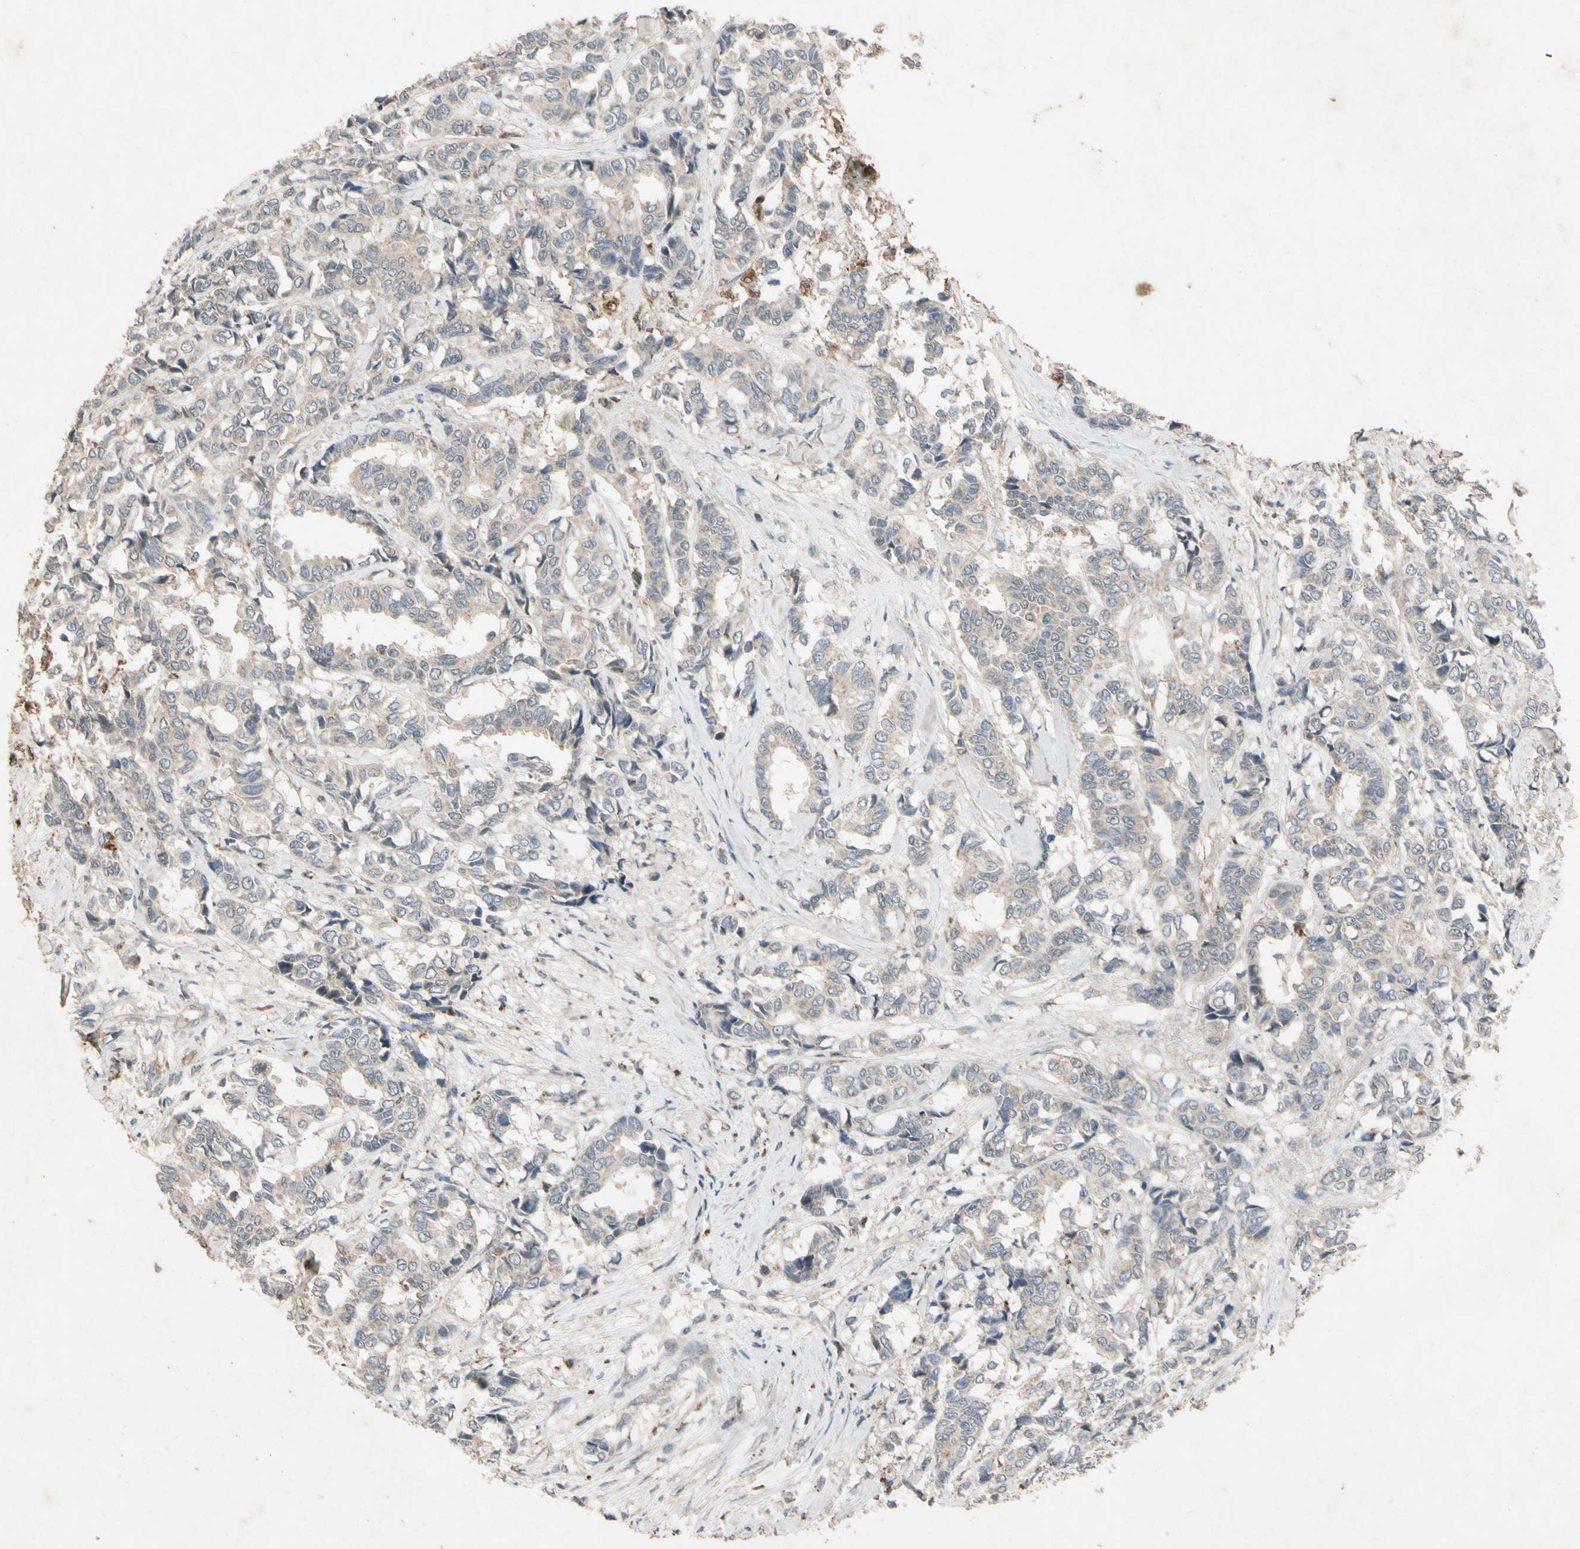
{"staining": {"intensity": "weak", "quantity": "<25%", "location": "cytoplasmic/membranous"}, "tissue": "breast cancer", "cell_type": "Tumor cells", "image_type": "cancer", "snomed": [{"axis": "morphology", "description": "Duct carcinoma"}, {"axis": "topography", "description": "Breast"}], "caption": "IHC image of neoplastic tissue: human breast cancer stained with DAB (3,3'-diaminobenzidine) reveals no significant protein staining in tumor cells.", "gene": "GPLD1", "patient": {"sex": "female", "age": 87}}